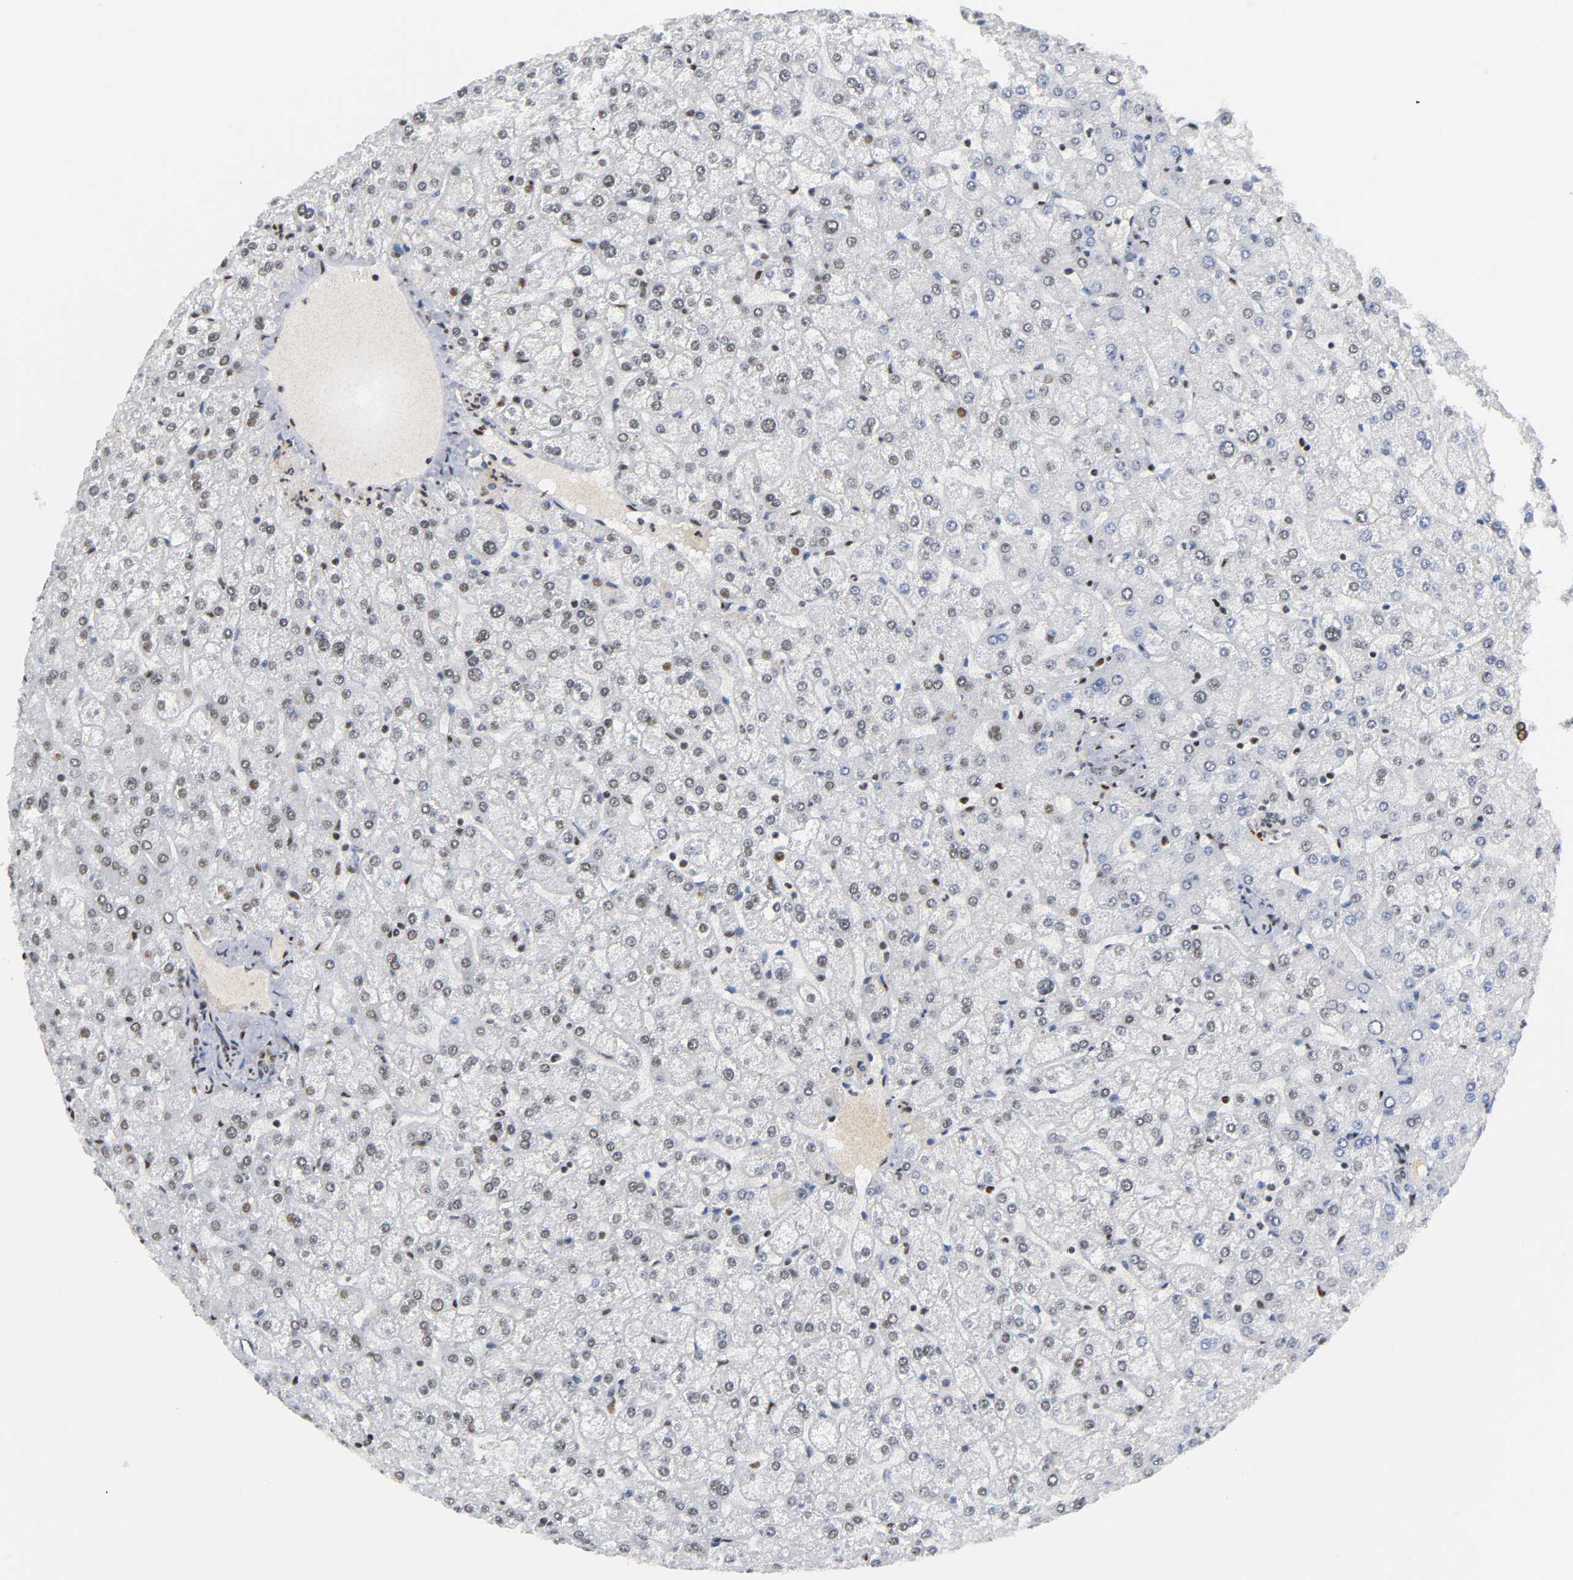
{"staining": {"intensity": "negative", "quantity": "none", "location": "none"}, "tissue": "liver", "cell_type": "Cholangiocytes", "image_type": "normal", "snomed": [{"axis": "morphology", "description": "Normal tissue, NOS"}, {"axis": "topography", "description": "Liver"}], "caption": "Immunohistochemistry image of unremarkable human liver stained for a protein (brown), which exhibits no staining in cholangiocytes. (Brightfield microscopy of DAB (3,3'-diaminobenzidine) IHC at high magnification).", "gene": "CREBBP", "patient": {"sex": "female", "age": 32}}